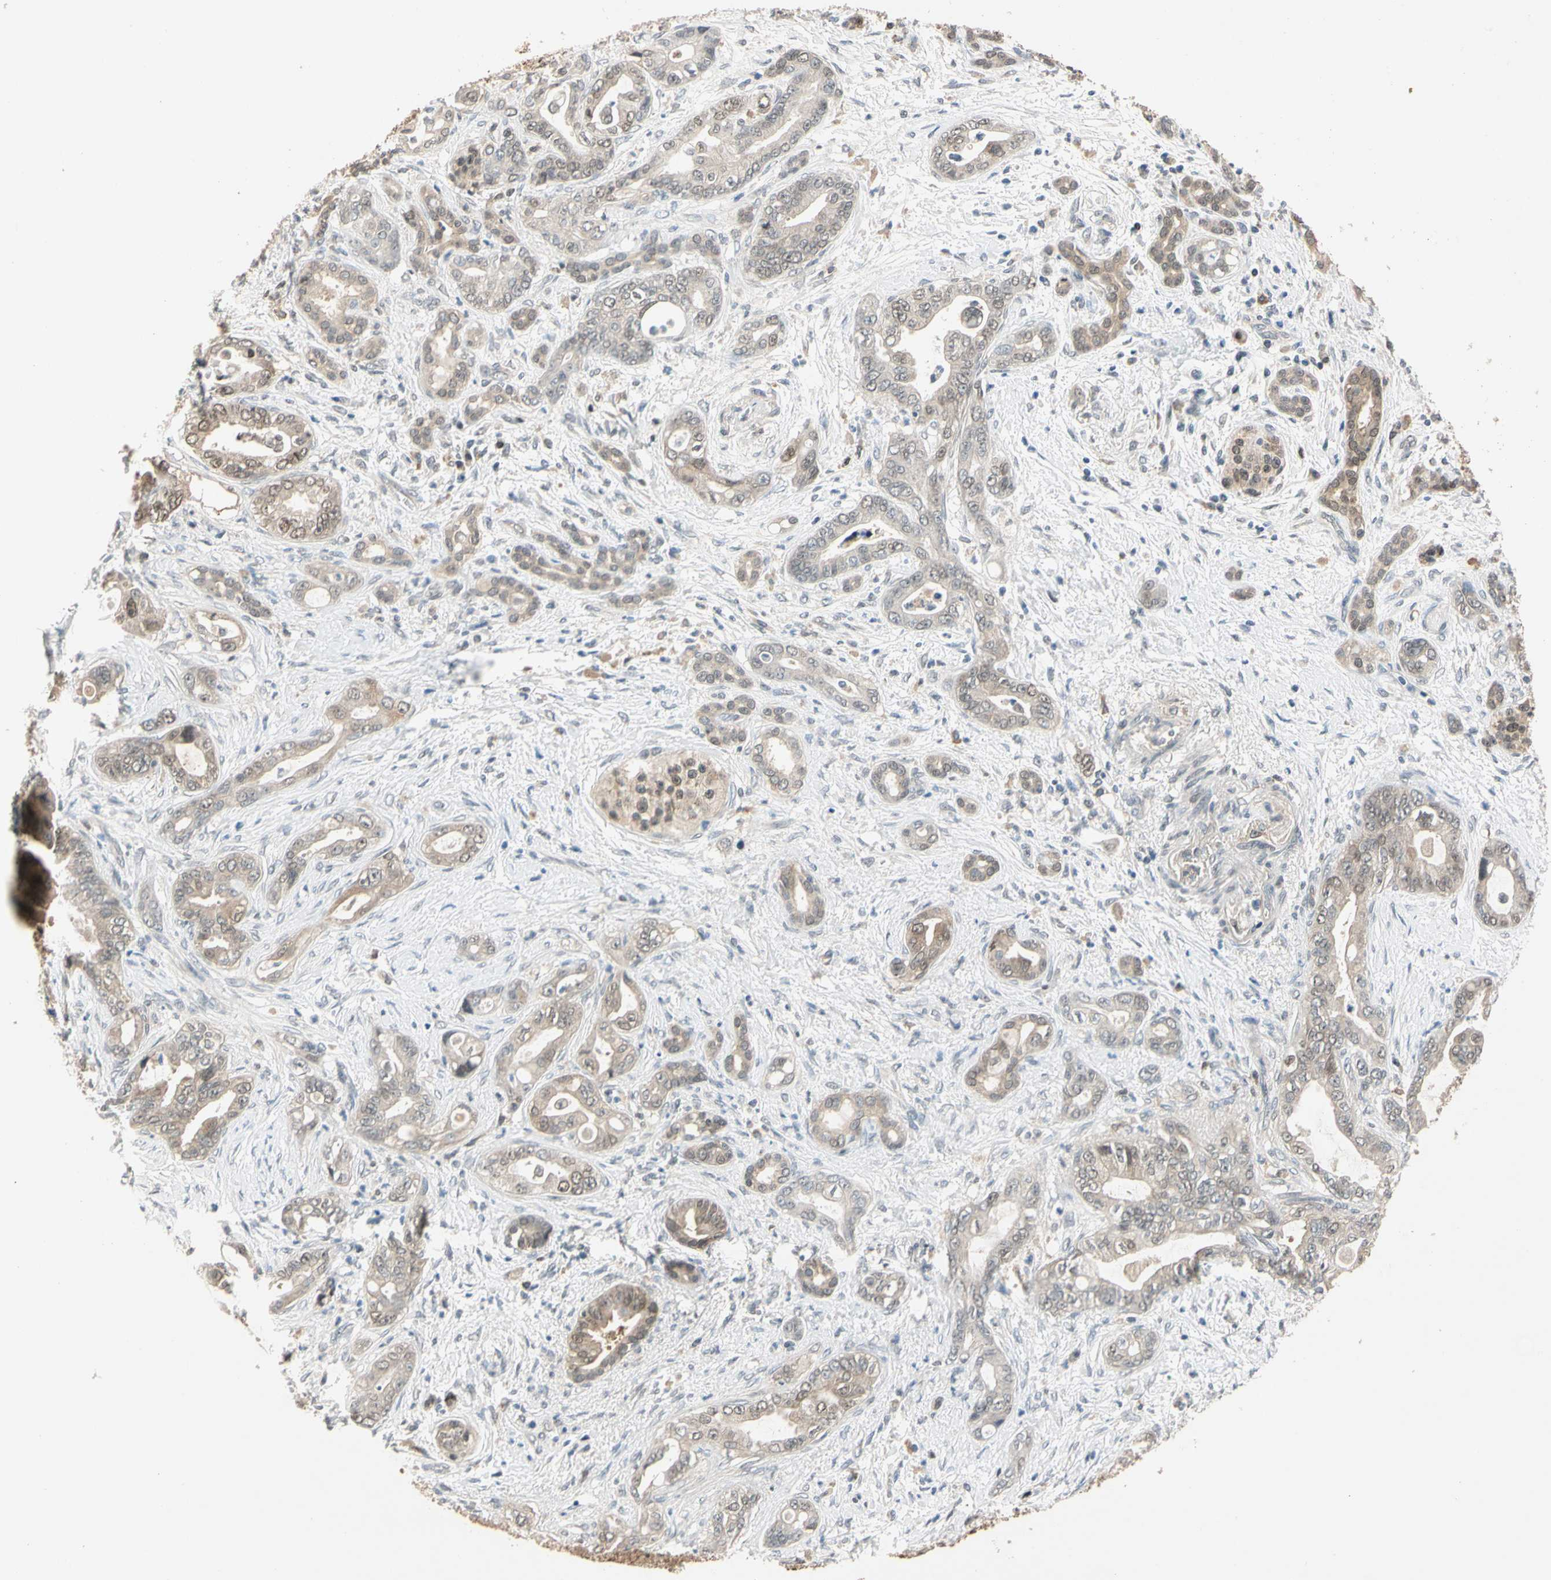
{"staining": {"intensity": "moderate", "quantity": ">75%", "location": "cytoplasmic/membranous,nuclear"}, "tissue": "pancreatic cancer", "cell_type": "Tumor cells", "image_type": "cancer", "snomed": [{"axis": "morphology", "description": "Adenocarcinoma, NOS"}, {"axis": "topography", "description": "Pancreas"}], "caption": "A histopathology image showing moderate cytoplasmic/membranous and nuclear staining in about >75% of tumor cells in pancreatic adenocarcinoma, as visualized by brown immunohistochemical staining.", "gene": "RIOX2", "patient": {"sex": "male", "age": 70}}